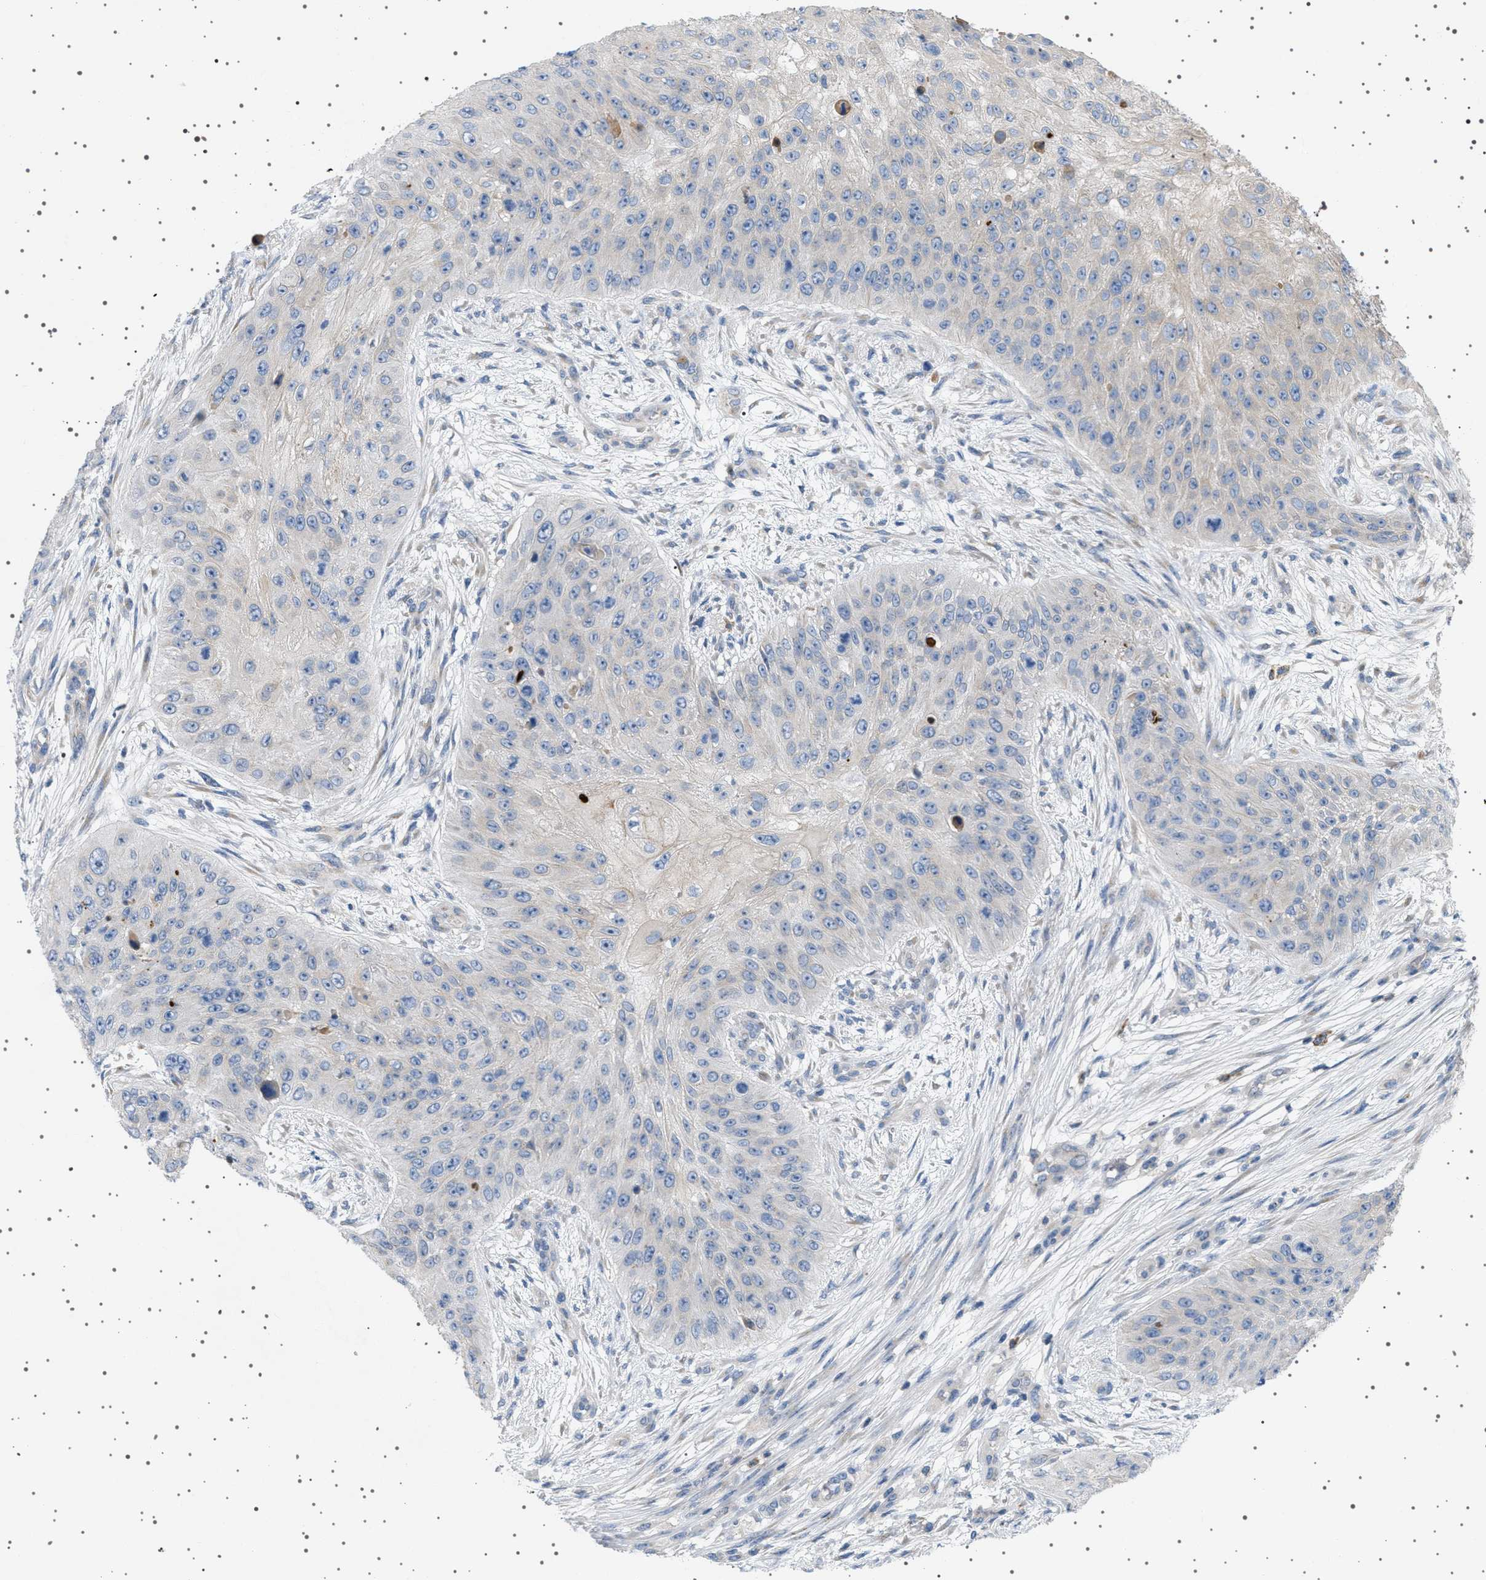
{"staining": {"intensity": "negative", "quantity": "none", "location": "none"}, "tissue": "skin cancer", "cell_type": "Tumor cells", "image_type": "cancer", "snomed": [{"axis": "morphology", "description": "Squamous cell carcinoma, NOS"}, {"axis": "topography", "description": "Skin"}], "caption": "Immunohistochemistry of human skin cancer (squamous cell carcinoma) reveals no staining in tumor cells.", "gene": "ADCY10", "patient": {"sex": "female", "age": 80}}